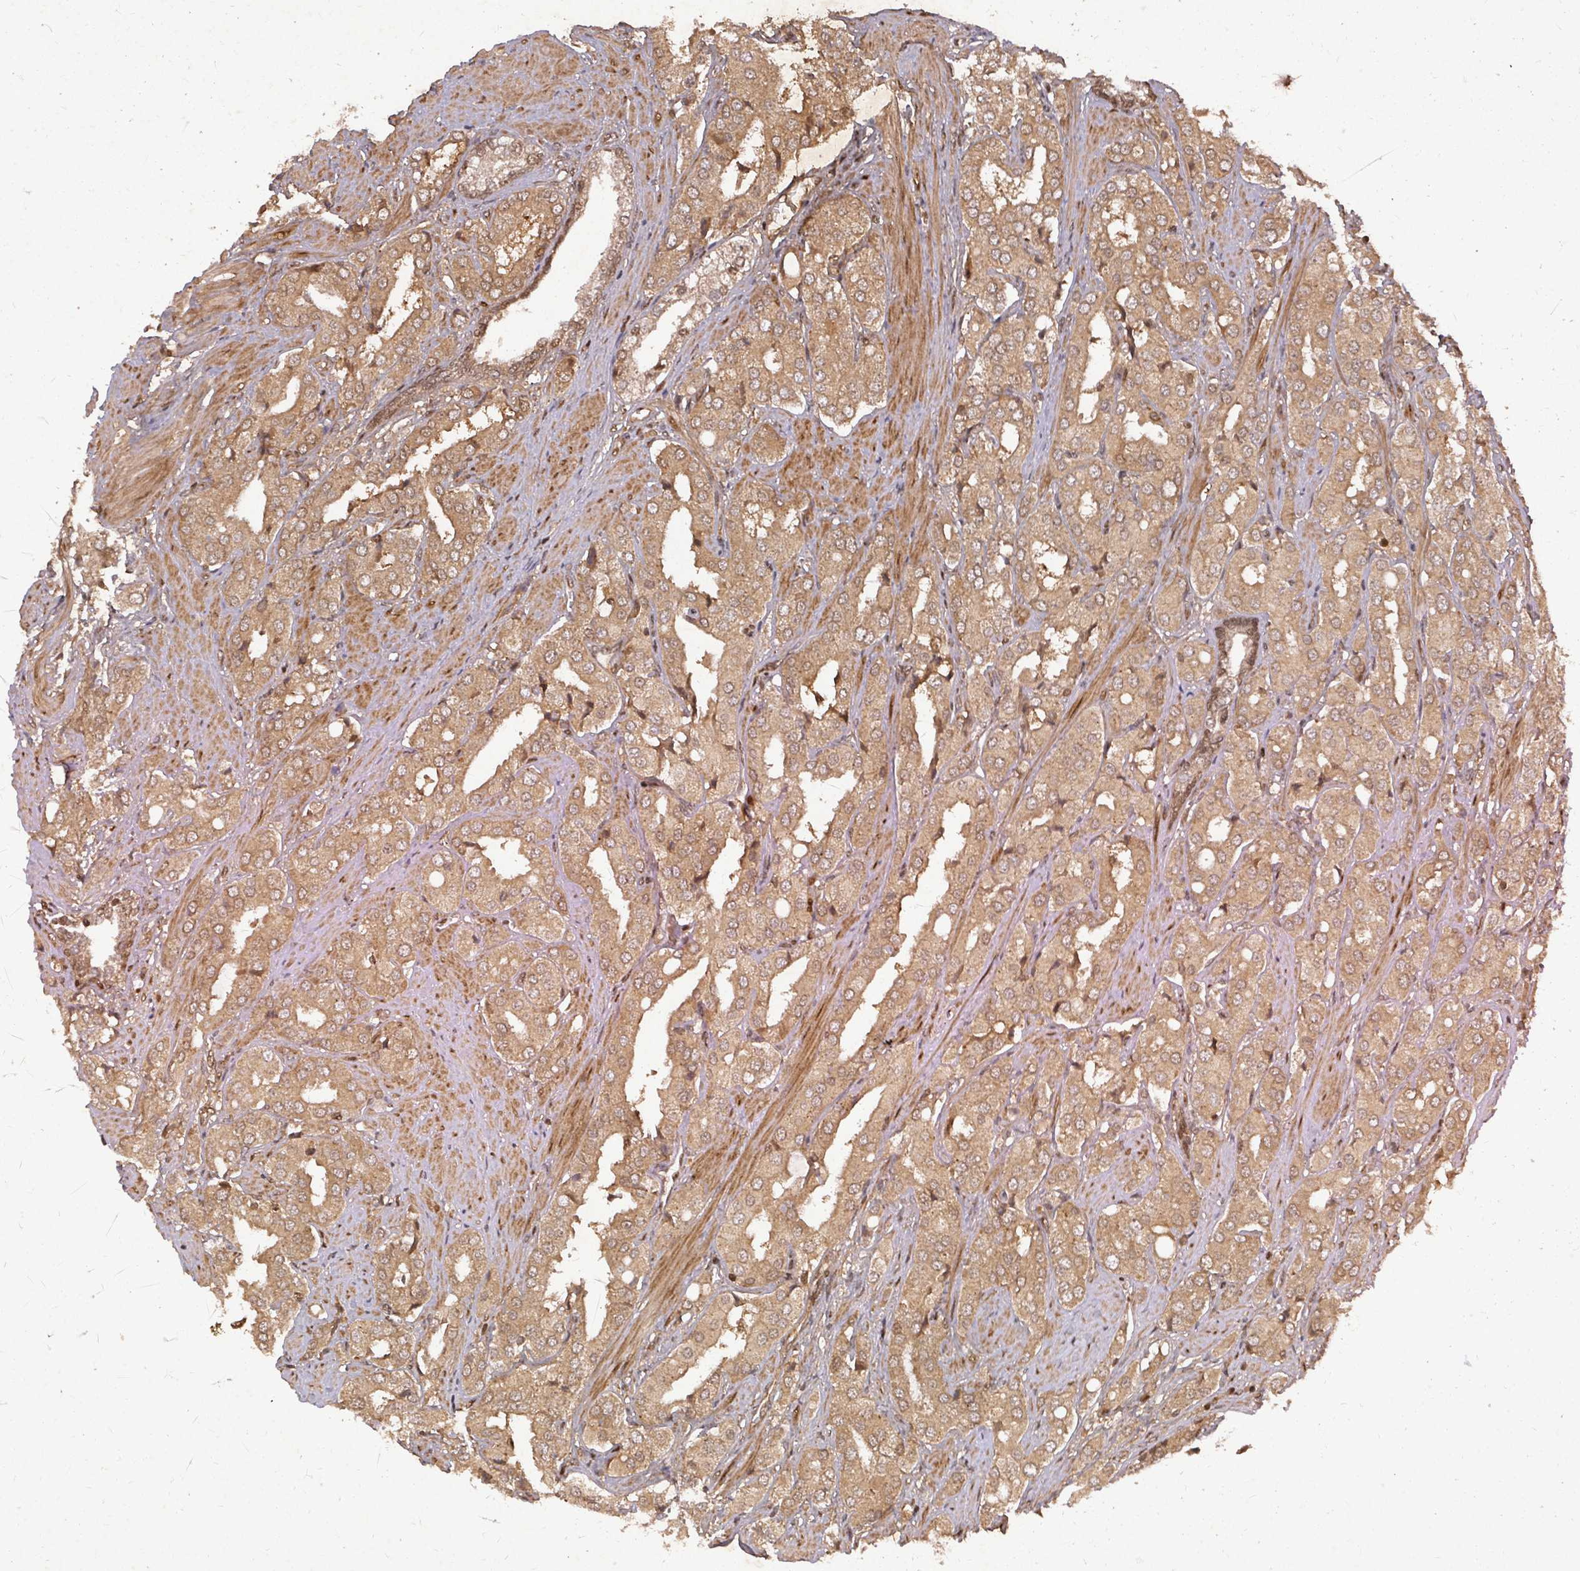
{"staining": {"intensity": "moderate", "quantity": ">75%", "location": "cytoplasmic/membranous,nuclear"}, "tissue": "prostate cancer", "cell_type": "Tumor cells", "image_type": "cancer", "snomed": [{"axis": "morphology", "description": "Adenocarcinoma, High grade"}, {"axis": "topography", "description": "Prostate"}], "caption": "A brown stain highlights moderate cytoplasmic/membranous and nuclear positivity of a protein in prostate cancer (high-grade adenocarcinoma) tumor cells.", "gene": "KDM4E", "patient": {"sex": "male", "age": 71}}